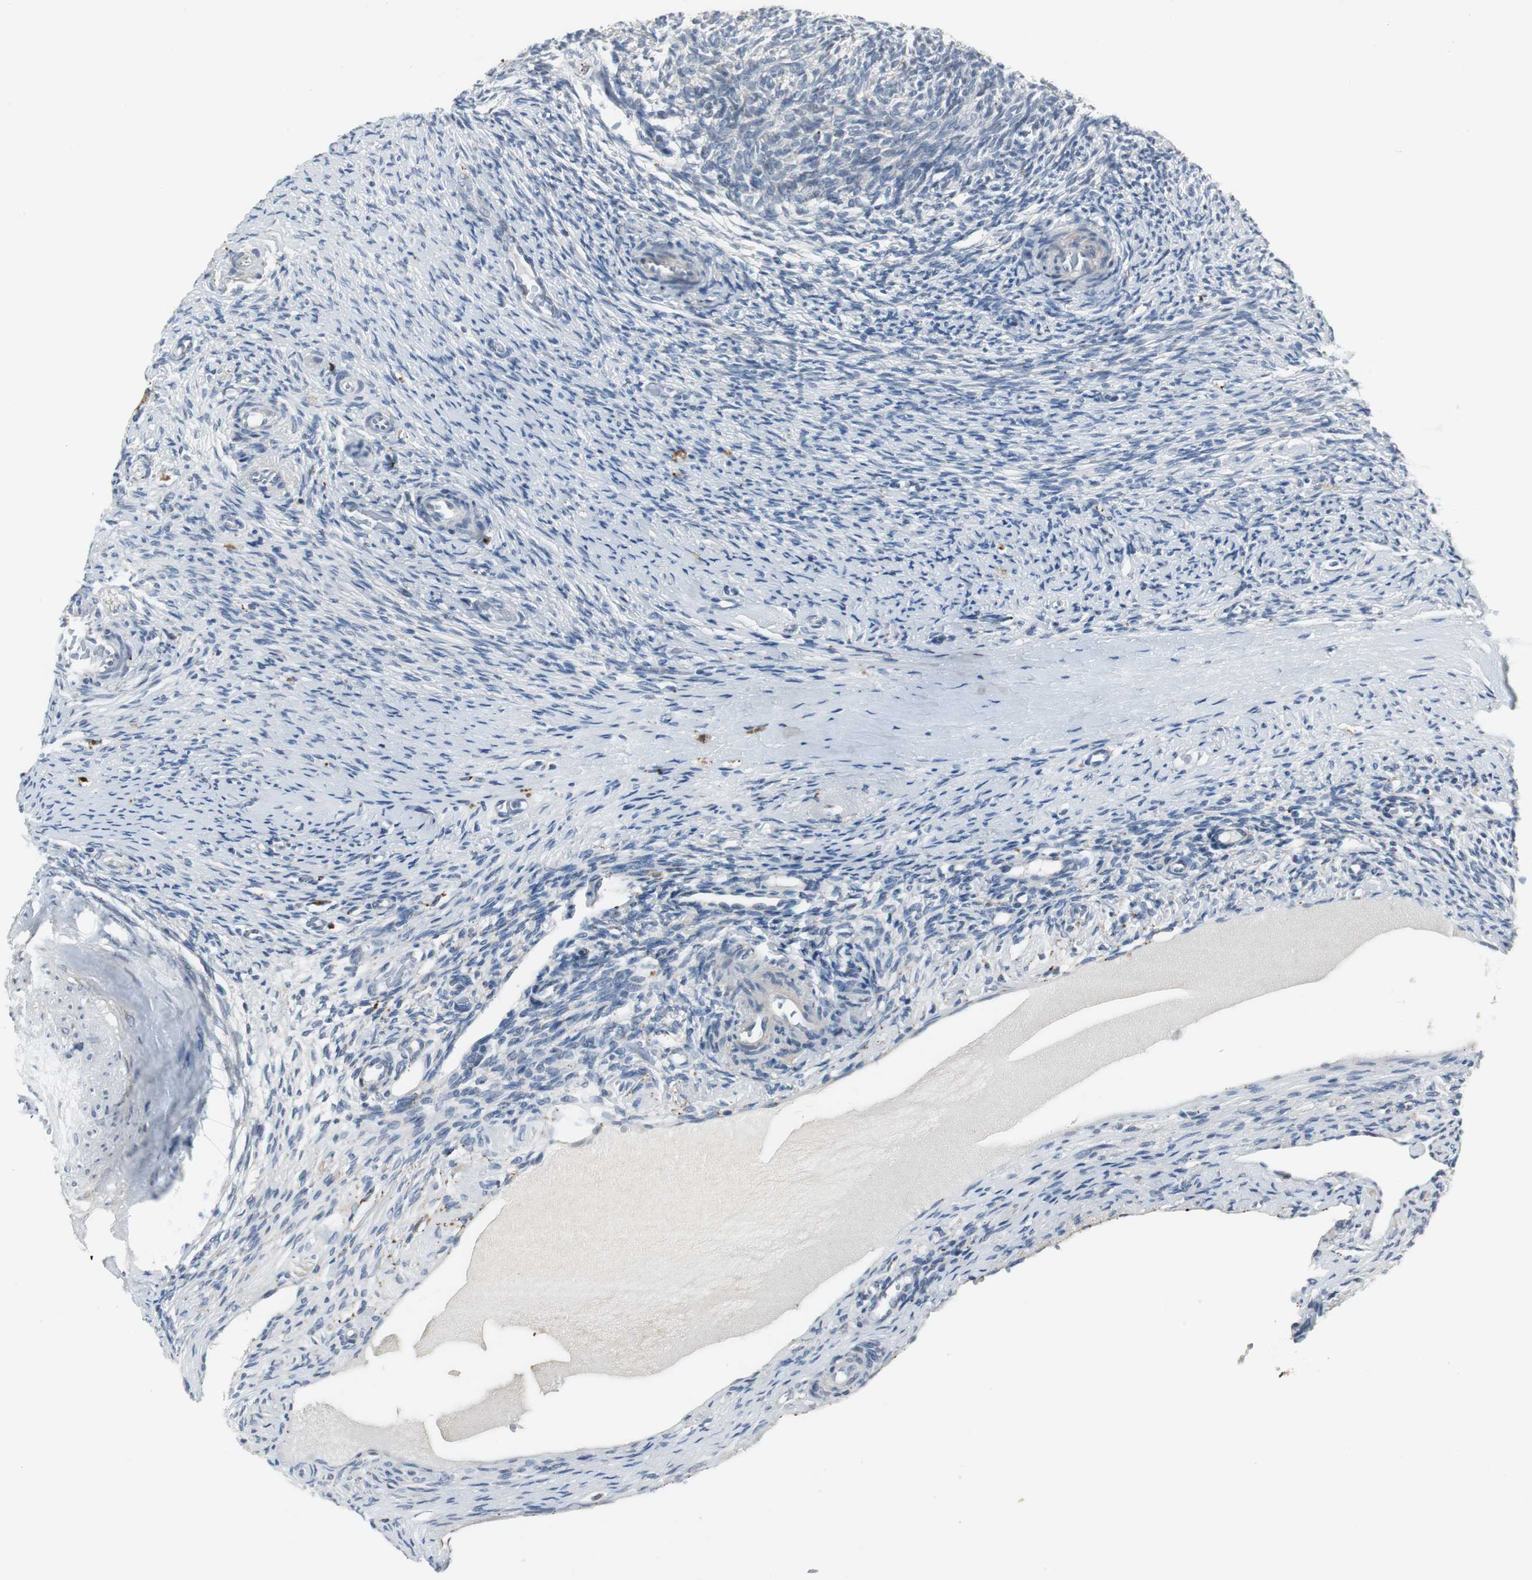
{"staining": {"intensity": "negative", "quantity": "none", "location": "none"}, "tissue": "ovary", "cell_type": "Ovarian stroma cells", "image_type": "normal", "snomed": [{"axis": "morphology", "description": "Normal tissue, NOS"}, {"axis": "topography", "description": "Ovary"}], "caption": "An IHC photomicrograph of unremarkable ovary is shown. There is no staining in ovarian stroma cells of ovary. (IHC, brightfield microscopy, high magnification).", "gene": "NLGN1", "patient": {"sex": "female", "age": 60}}